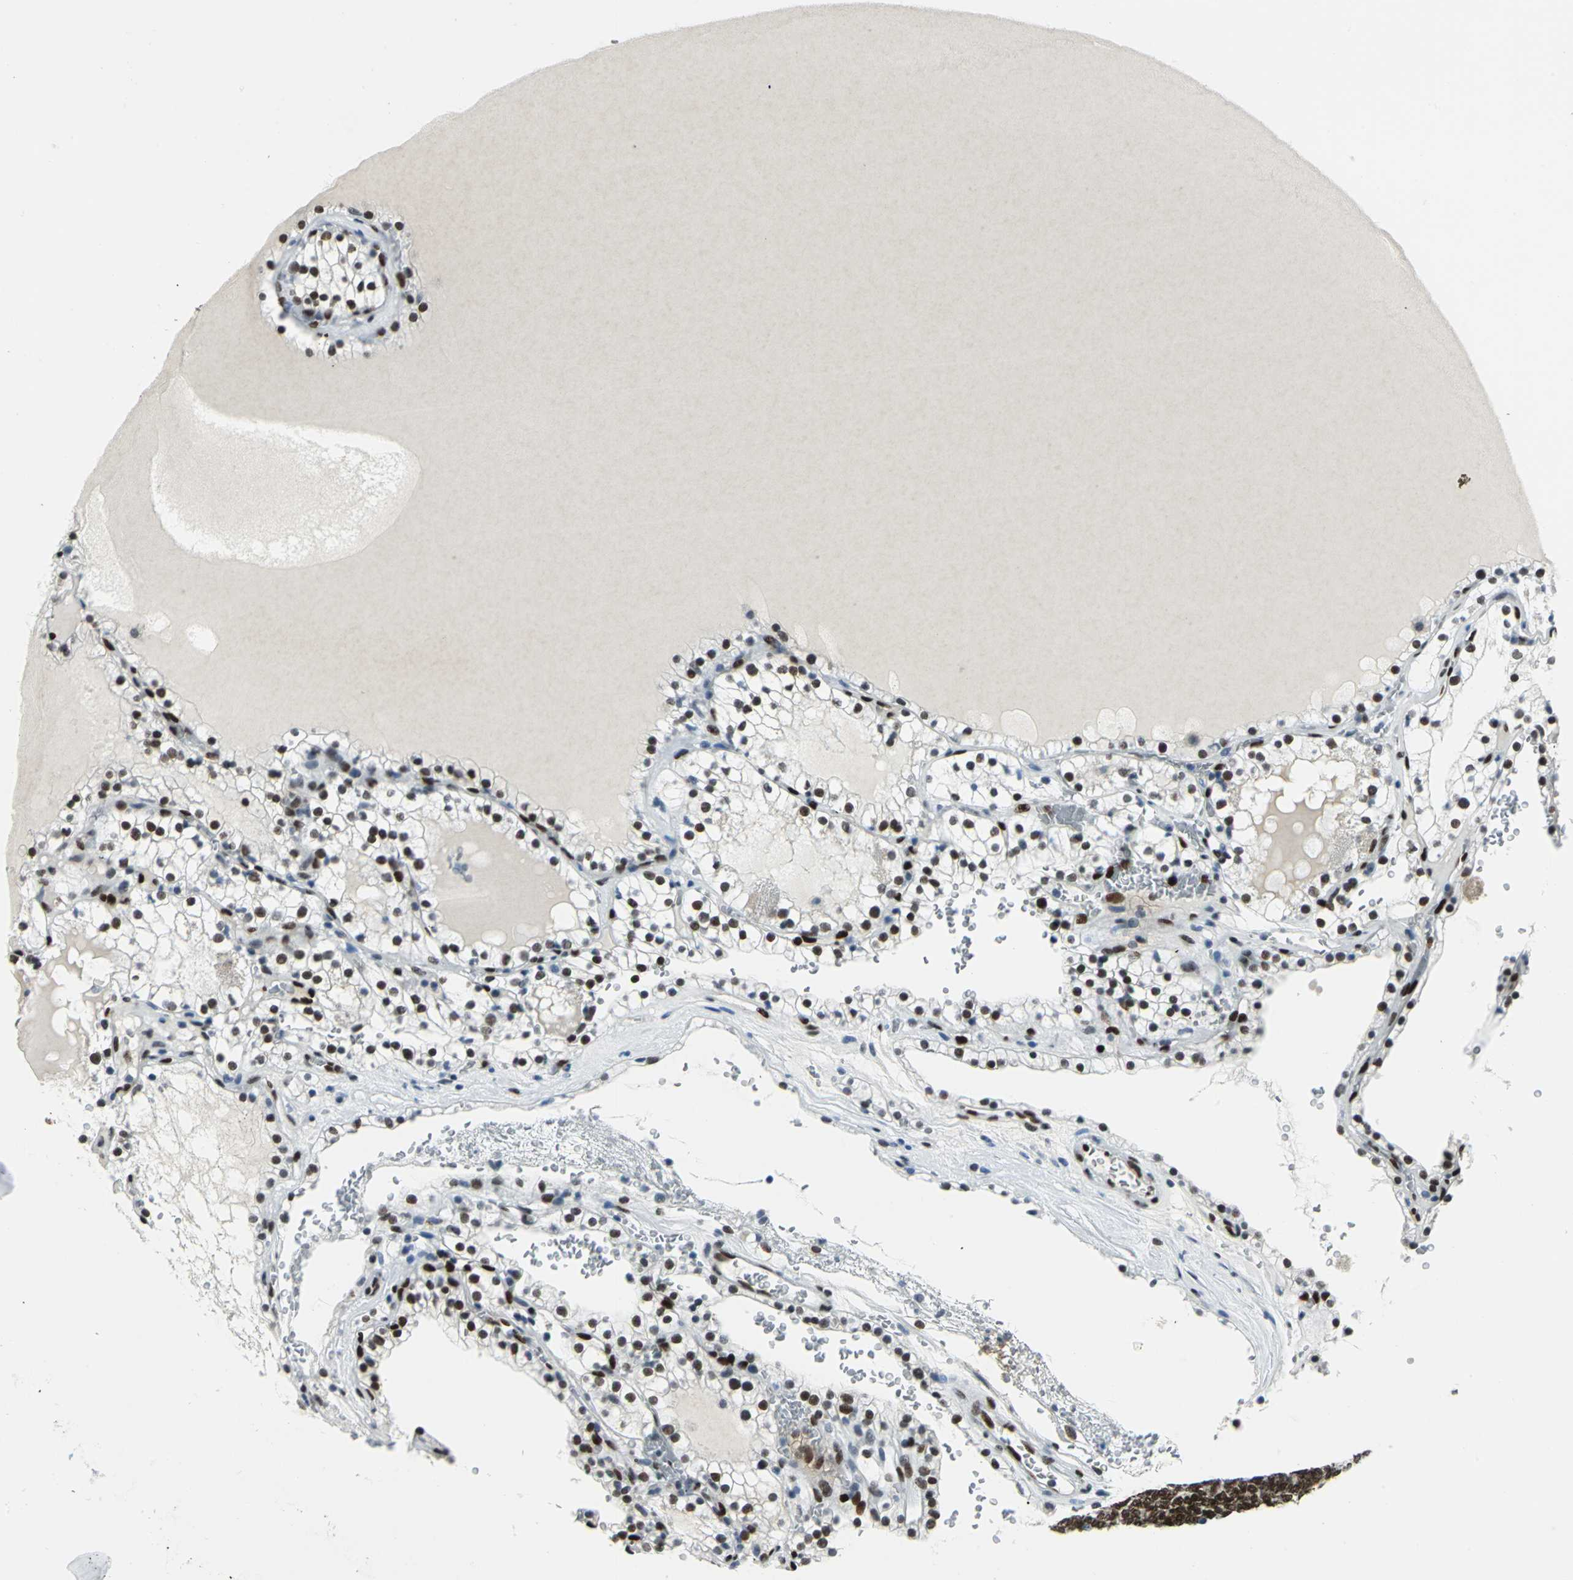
{"staining": {"intensity": "strong", "quantity": ">75%", "location": "nuclear"}, "tissue": "renal cancer", "cell_type": "Tumor cells", "image_type": "cancer", "snomed": [{"axis": "morphology", "description": "Adenocarcinoma, NOS"}, {"axis": "topography", "description": "Kidney"}], "caption": "DAB immunohistochemical staining of human adenocarcinoma (renal) shows strong nuclear protein expression in about >75% of tumor cells.", "gene": "MEIS2", "patient": {"sex": "female", "age": 41}}